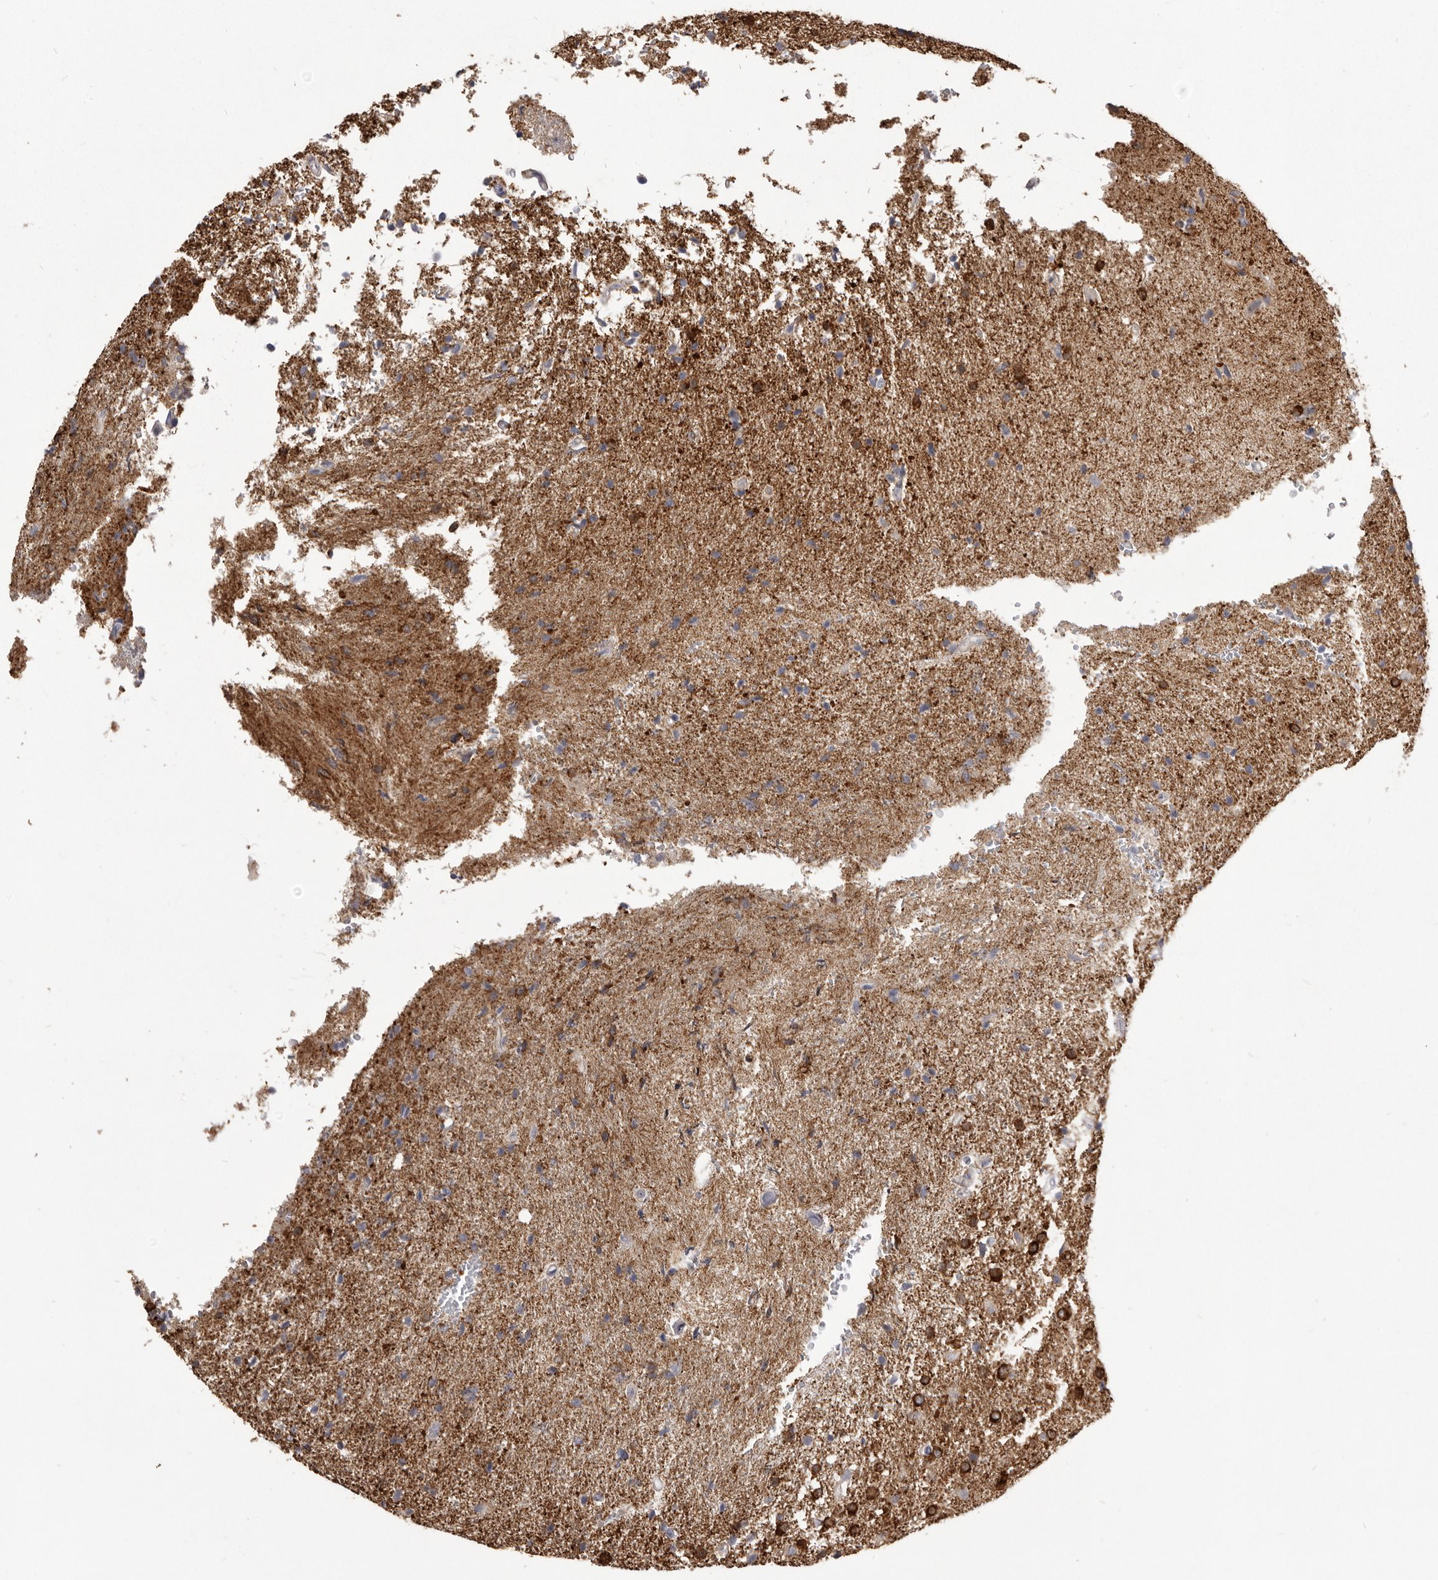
{"staining": {"intensity": "weak", "quantity": "<25%", "location": "cytoplasmic/membranous"}, "tissue": "glioma", "cell_type": "Tumor cells", "image_type": "cancer", "snomed": [{"axis": "morphology", "description": "Glioma, malignant, High grade"}, {"axis": "topography", "description": "Brain"}], "caption": "This image is of glioma stained with immunohistochemistry to label a protein in brown with the nuclei are counter-stained blue. There is no staining in tumor cells. The staining is performed using DAB brown chromogen with nuclei counter-stained in using hematoxylin.", "gene": "VPS45", "patient": {"sex": "male", "age": 72}}